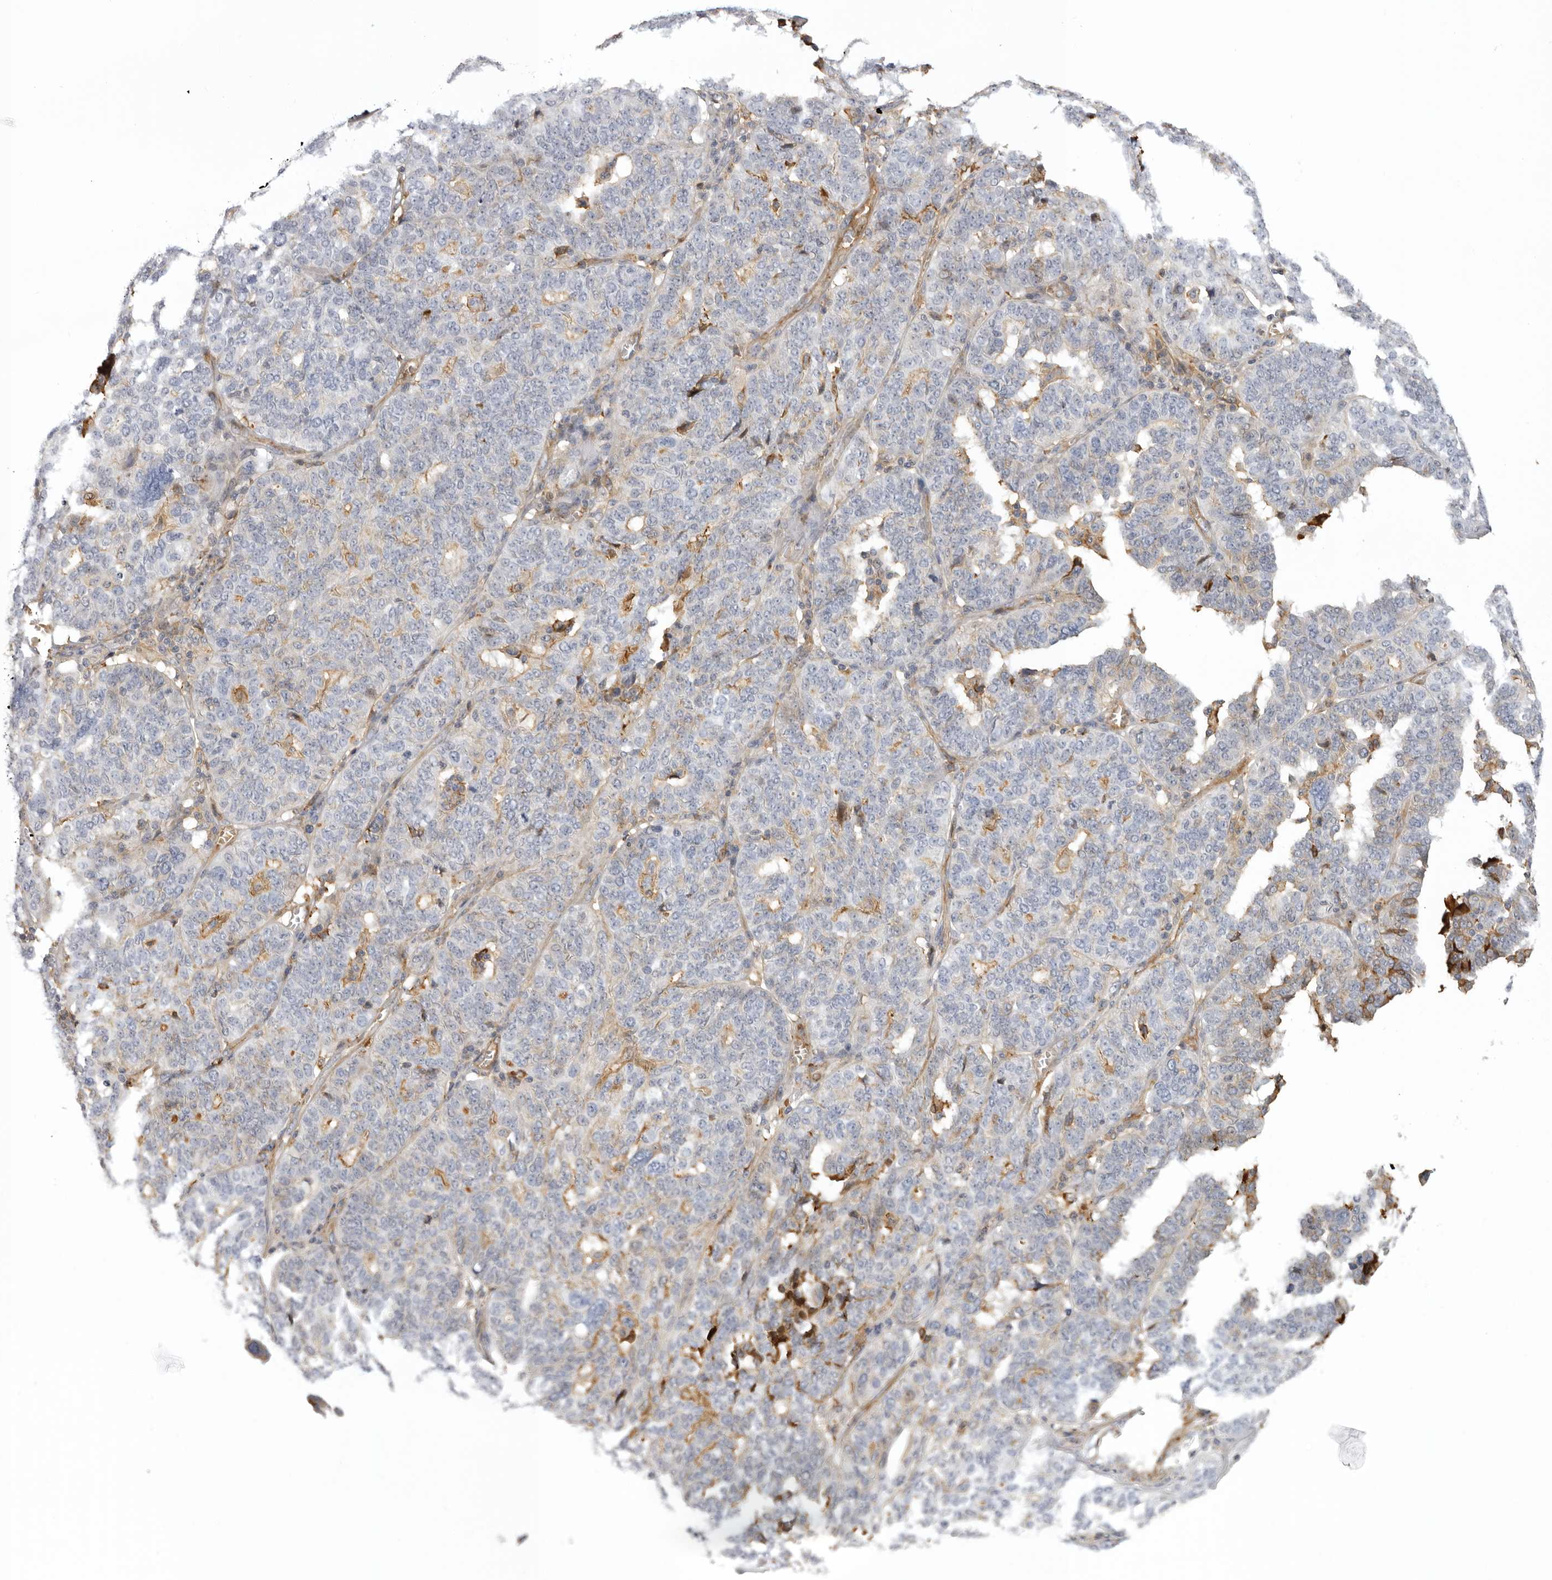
{"staining": {"intensity": "negative", "quantity": "none", "location": "none"}, "tissue": "ovarian cancer", "cell_type": "Tumor cells", "image_type": "cancer", "snomed": [{"axis": "morphology", "description": "Cystadenocarcinoma, serous, NOS"}, {"axis": "topography", "description": "Ovary"}], "caption": "The micrograph exhibits no significant positivity in tumor cells of ovarian cancer (serous cystadenocarcinoma). Brightfield microscopy of IHC stained with DAB (brown) and hematoxylin (blue), captured at high magnification.", "gene": "PLEKHF2", "patient": {"sex": "female", "age": 59}}